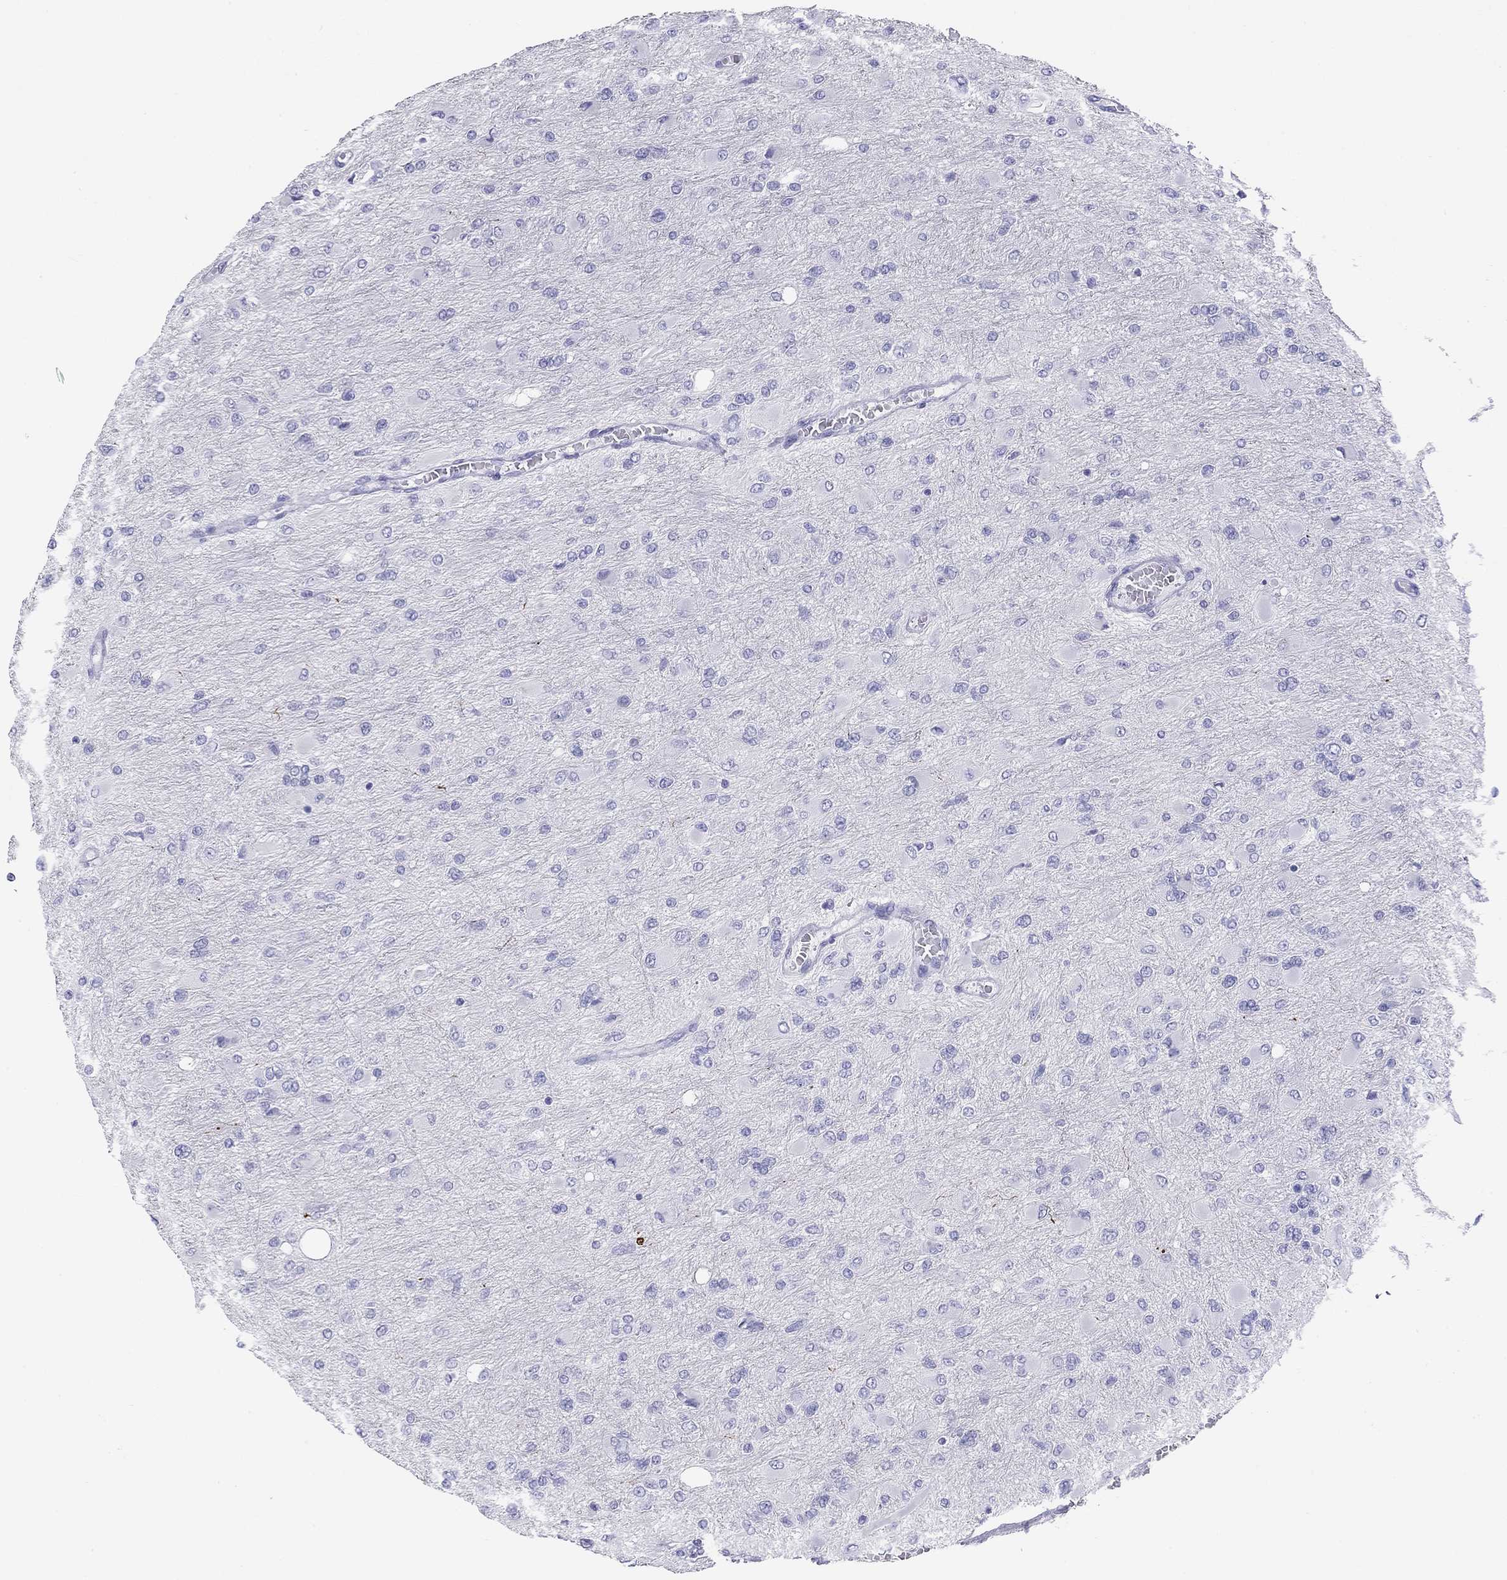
{"staining": {"intensity": "negative", "quantity": "none", "location": "none"}, "tissue": "glioma", "cell_type": "Tumor cells", "image_type": "cancer", "snomed": [{"axis": "morphology", "description": "Glioma, malignant, High grade"}, {"axis": "topography", "description": "Cerebral cortex"}], "caption": "Human malignant high-grade glioma stained for a protein using immunohistochemistry (IHC) displays no expression in tumor cells.", "gene": "HLA-DQB2", "patient": {"sex": "female", "age": 36}}